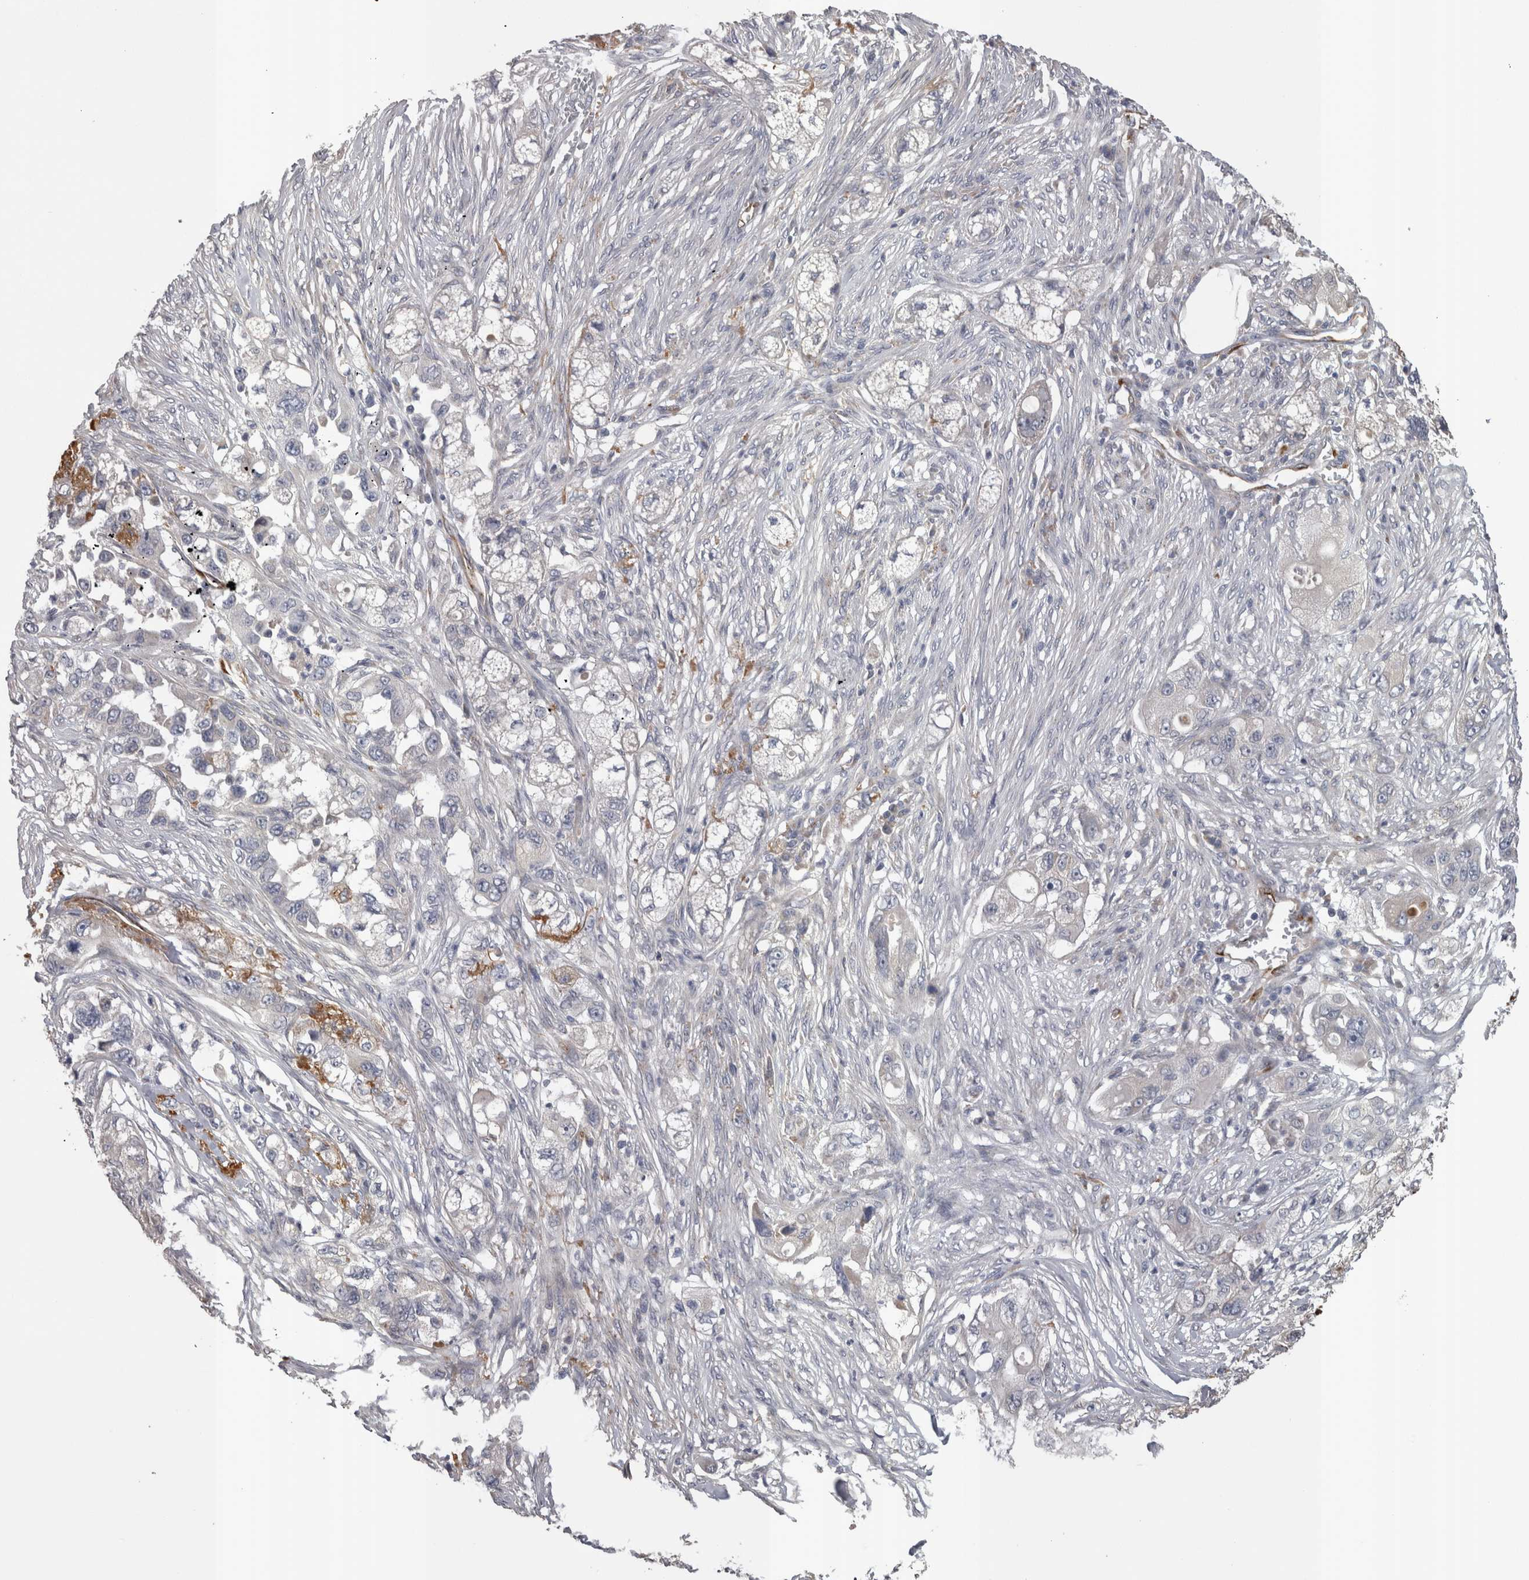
{"staining": {"intensity": "negative", "quantity": "none", "location": "none"}, "tissue": "pancreatic cancer", "cell_type": "Tumor cells", "image_type": "cancer", "snomed": [{"axis": "morphology", "description": "Adenocarcinoma, NOS"}, {"axis": "topography", "description": "Pancreas"}], "caption": "A high-resolution micrograph shows IHC staining of pancreatic cancer, which shows no significant positivity in tumor cells. The staining is performed using DAB brown chromogen with nuclei counter-stained in using hematoxylin.", "gene": "STC1", "patient": {"sex": "female", "age": 78}}